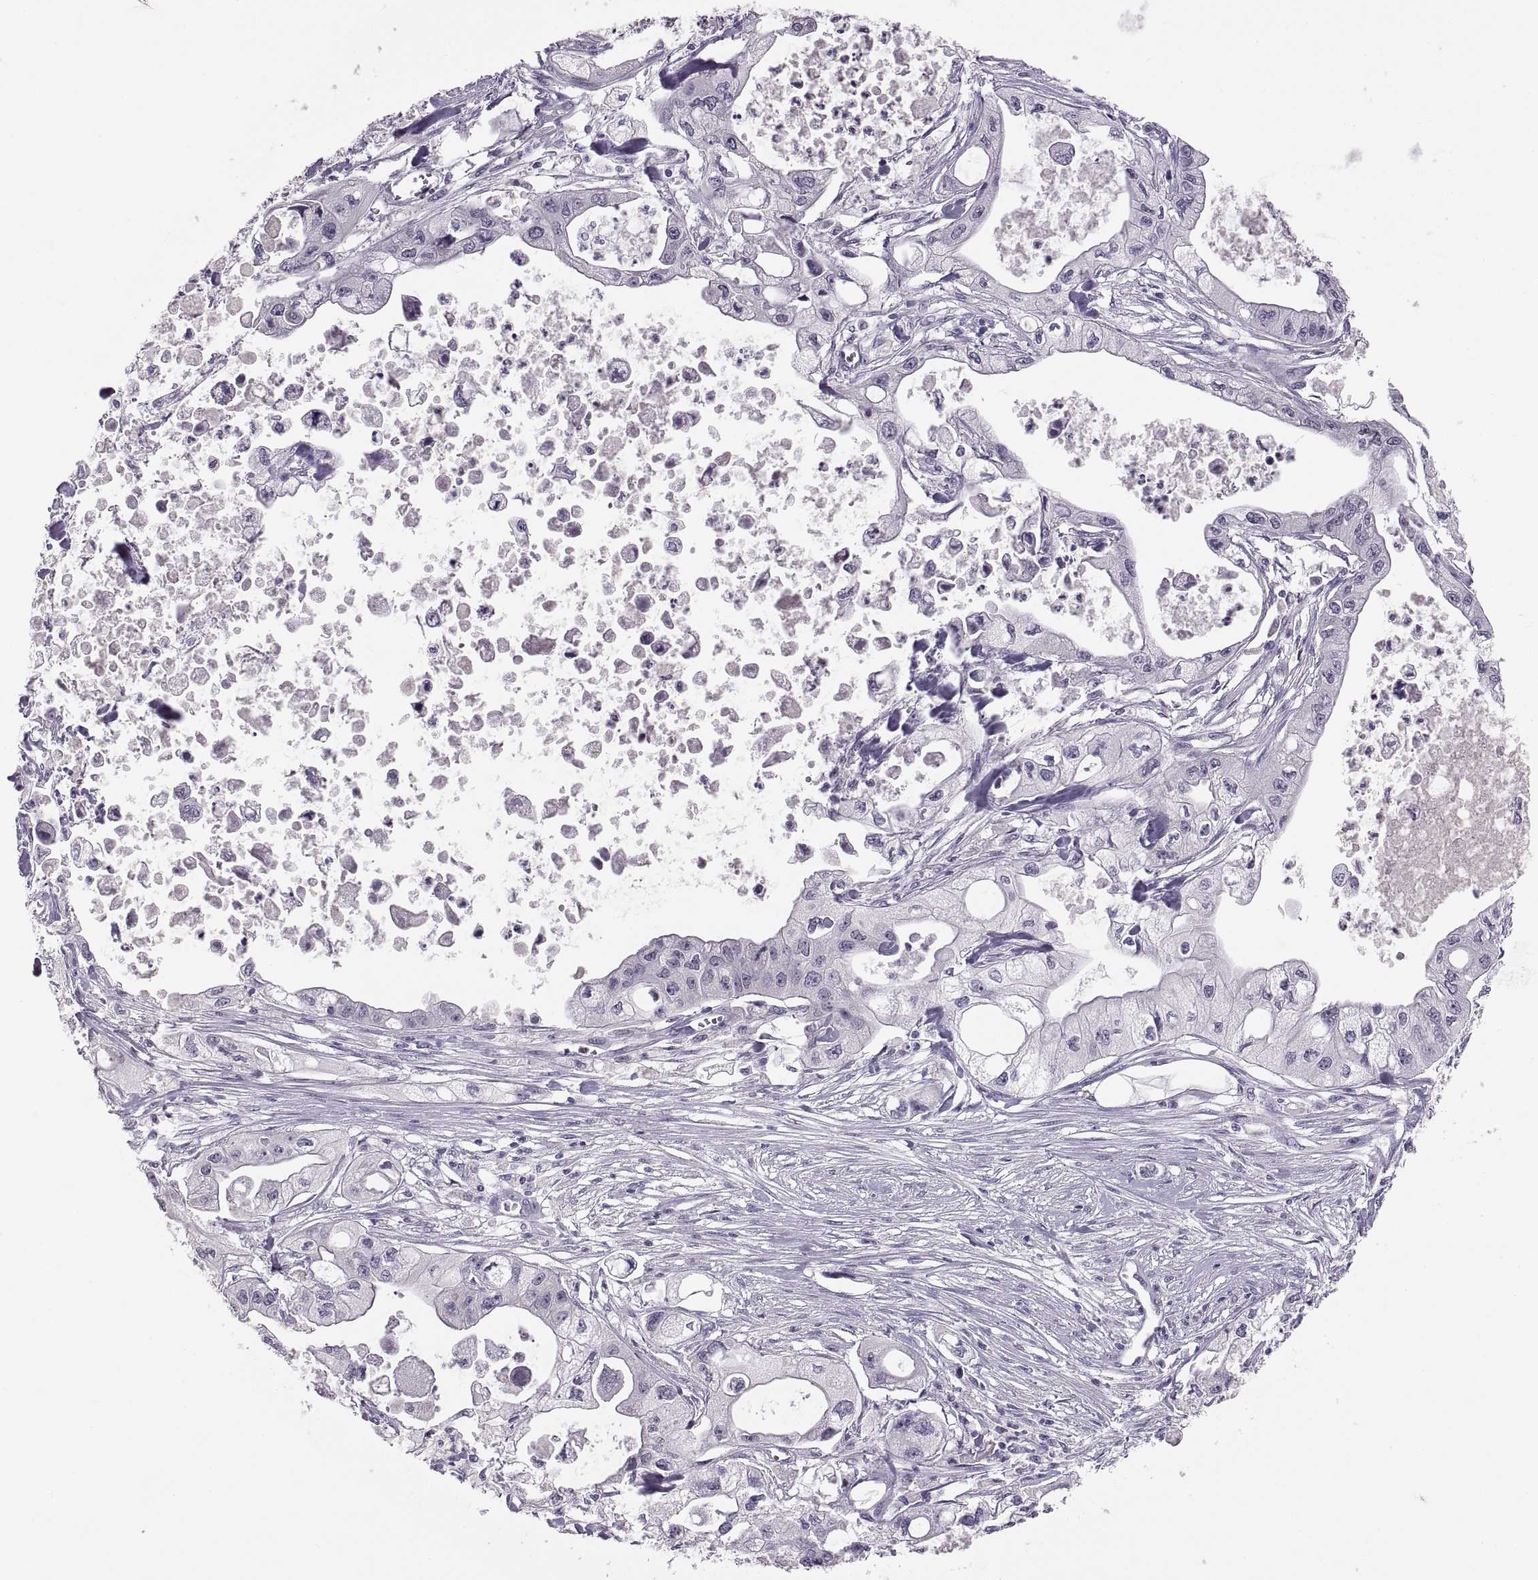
{"staining": {"intensity": "negative", "quantity": "none", "location": "none"}, "tissue": "pancreatic cancer", "cell_type": "Tumor cells", "image_type": "cancer", "snomed": [{"axis": "morphology", "description": "Adenocarcinoma, NOS"}, {"axis": "topography", "description": "Pancreas"}], "caption": "DAB (3,3'-diaminobenzidine) immunohistochemical staining of human pancreatic cancer reveals no significant staining in tumor cells.", "gene": "ADH6", "patient": {"sex": "male", "age": 70}}